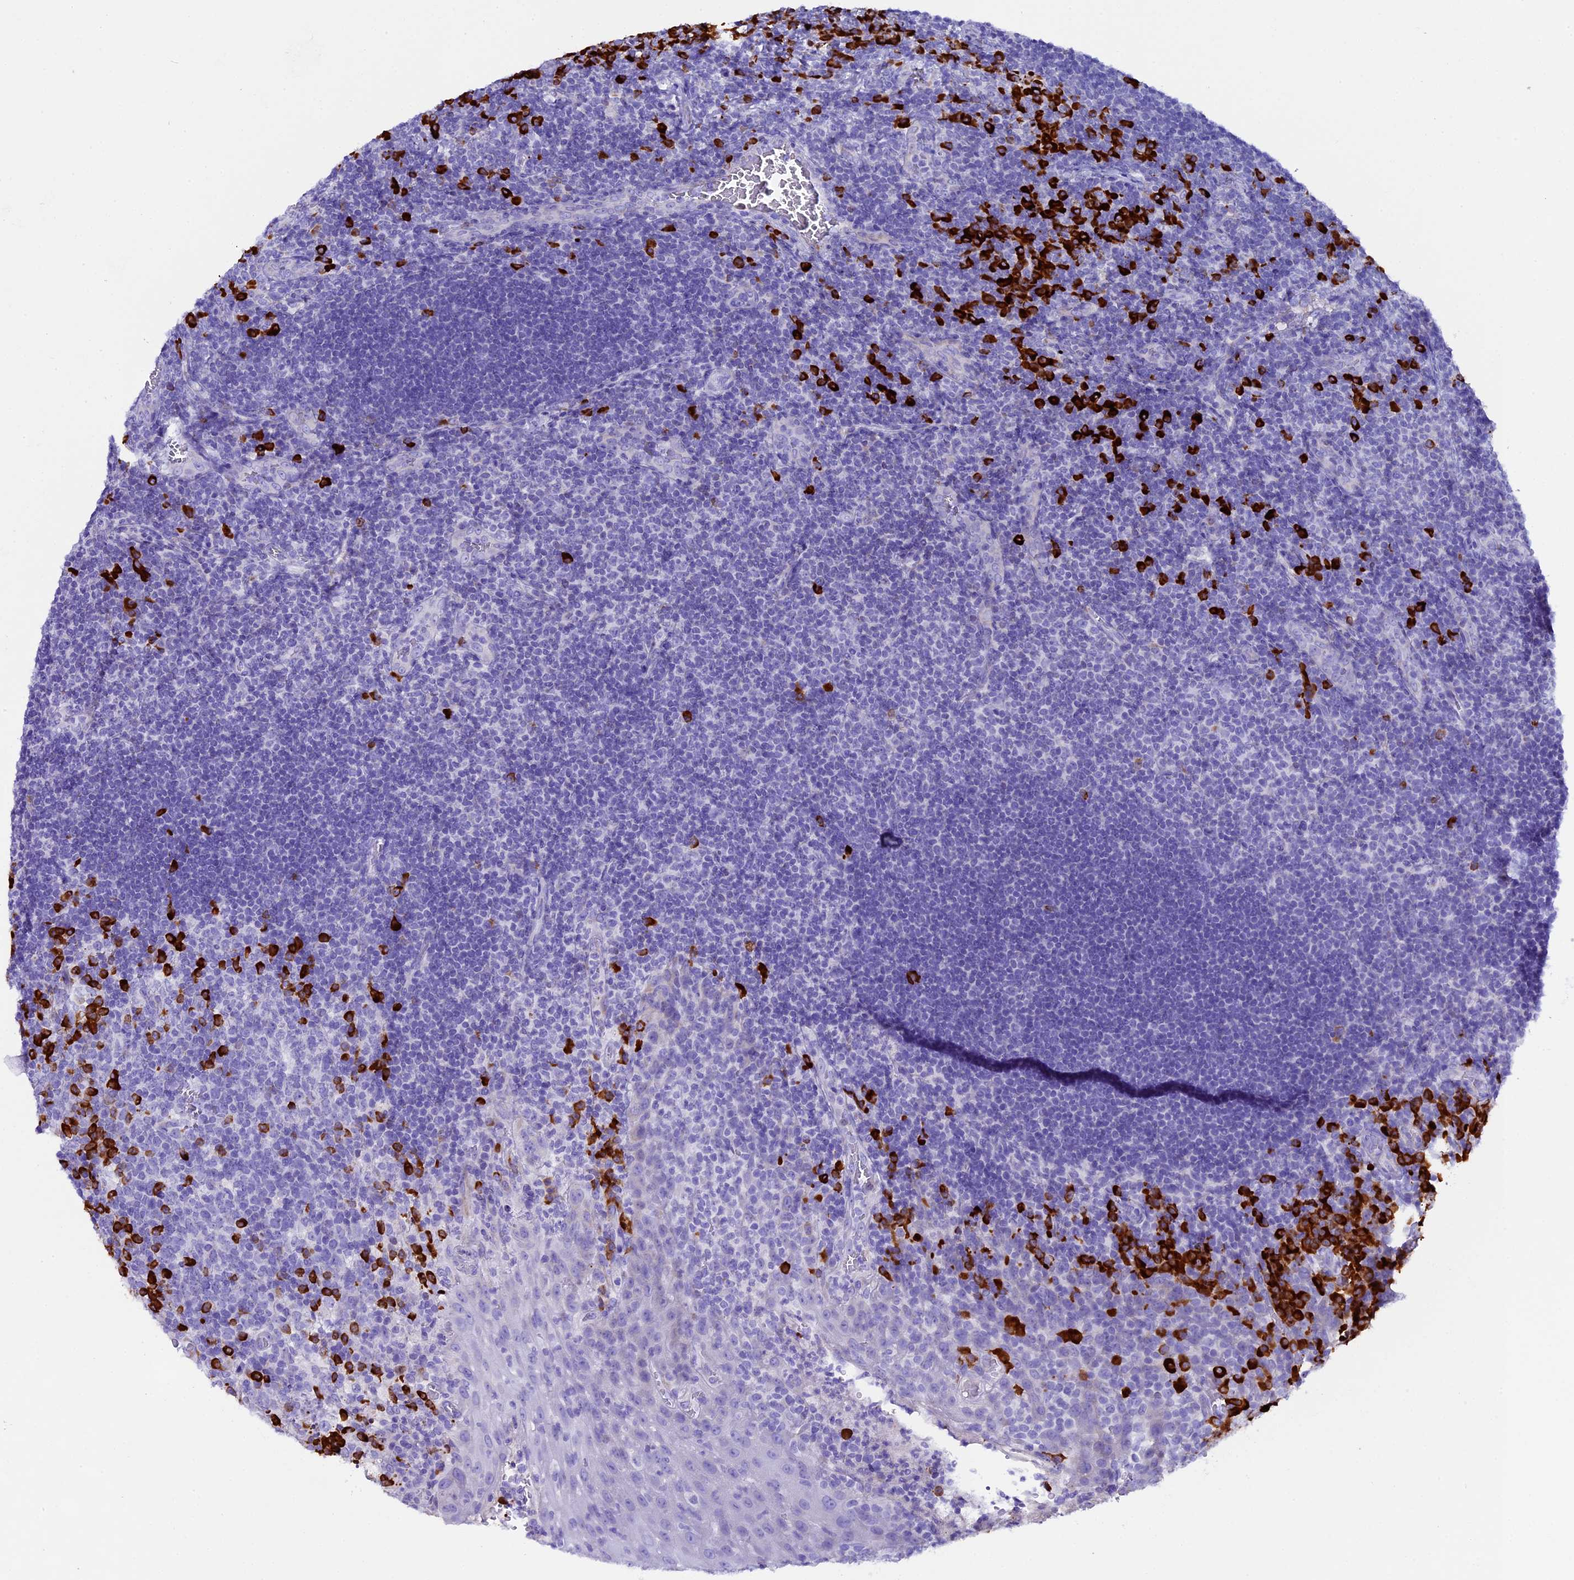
{"staining": {"intensity": "strong", "quantity": "<25%", "location": "cytoplasmic/membranous"}, "tissue": "tonsil", "cell_type": "Germinal center cells", "image_type": "normal", "snomed": [{"axis": "morphology", "description": "Normal tissue, NOS"}, {"axis": "topography", "description": "Tonsil"}], "caption": "A histopathology image of human tonsil stained for a protein demonstrates strong cytoplasmic/membranous brown staining in germinal center cells. The staining was performed using DAB (3,3'-diaminobenzidine), with brown indicating positive protein expression. Nuclei are stained blue with hematoxylin.", "gene": "FKBP11", "patient": {"sex": "male", "age": 17}}